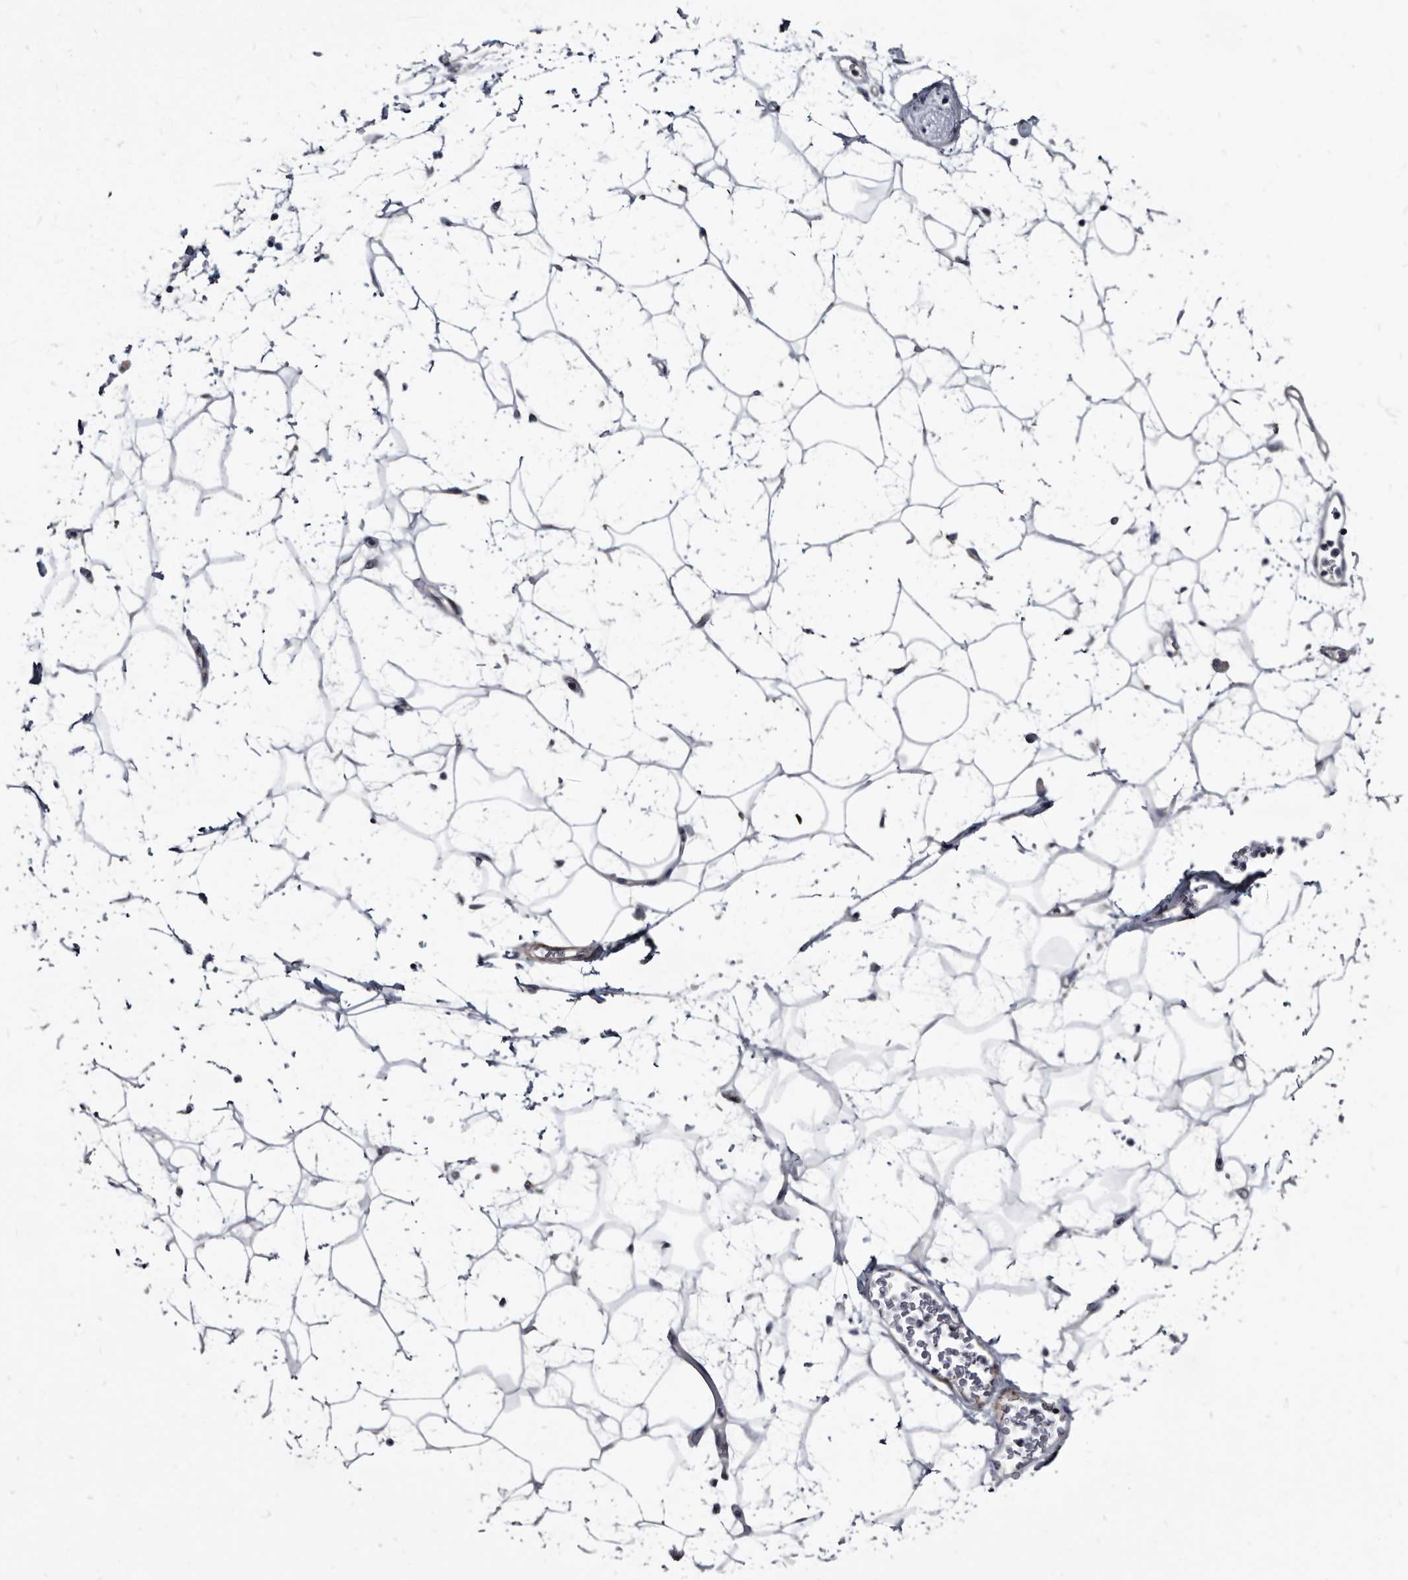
{"staining": {"intensity": "negative", "quantity": "none", "location": "none"}, "tissue": "adipose tissue", "cell_type": "Adipocytes", "image_type": "normal", "snomed": [{"axis": "morphology", "description": "Normal tissue, NOS"}, {"axis": "topography", "description": "Soft tissue"}], "caption": "Adipocytes show no significant protein expression in unremarkable adipose tissue.", "gene": "PRSS8", "patient": {"sex": "male", "age": 72}}